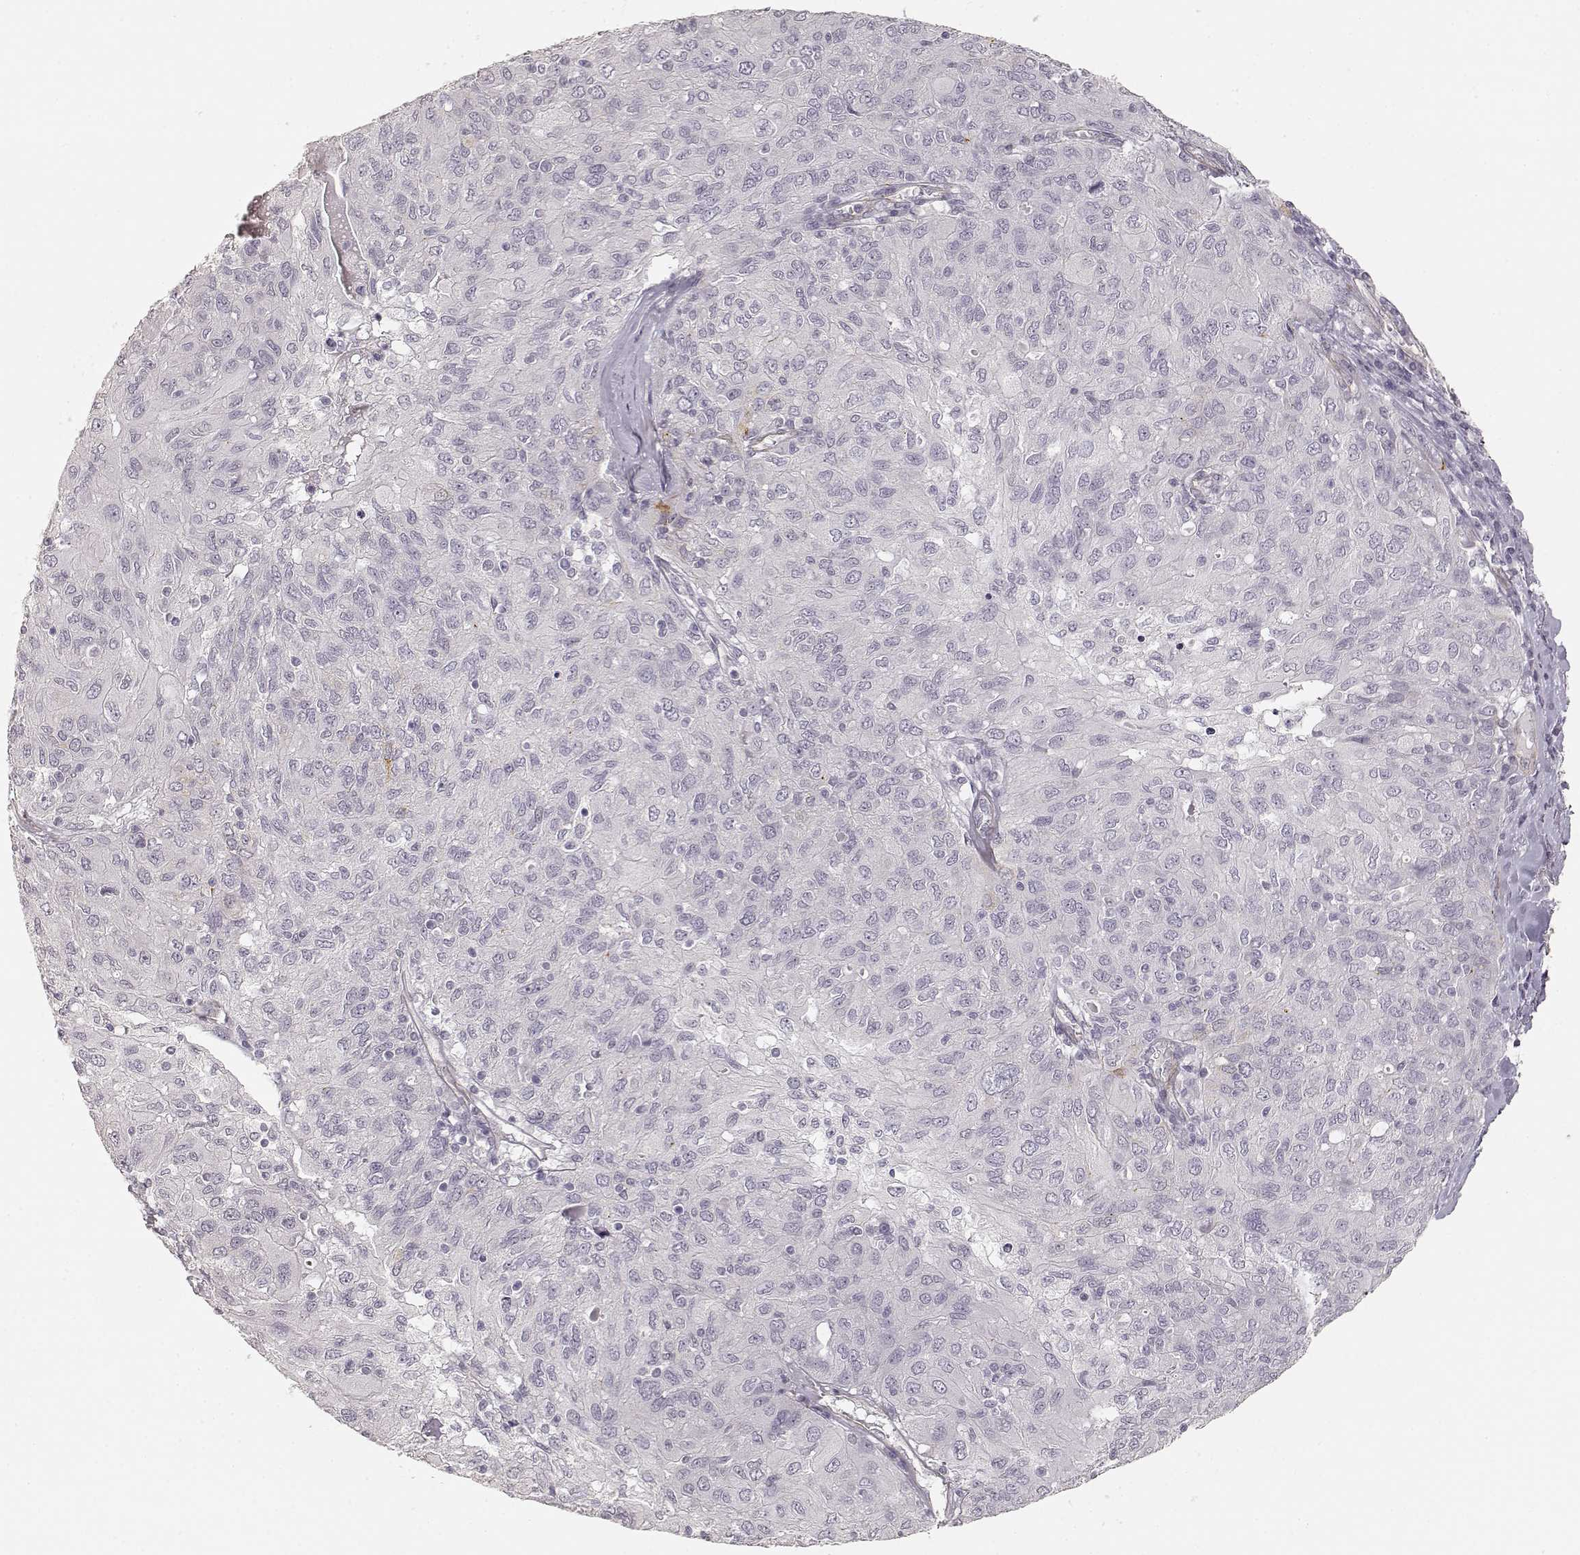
{"staining": {"intensity": "negative", "quantity": "none", "location": "none"}, "tissue": "ovarian cancer", "cell_type": "Tumor cells", "image_type": "cancer", "snomed": [{"axis": "morphology", "description": "Carcinoma, endometroid"}, {"axis": "topography", "description": "Ovary"}], "caption": "Immunohistochemistry (IHC) micrograph of neoplastic tissue: human ovarian cancer stained with DAB exhibits no significant protein staining in tumor cells.", "gene": "LAMA4", "patient": {"sex": "female", "age": 50}}